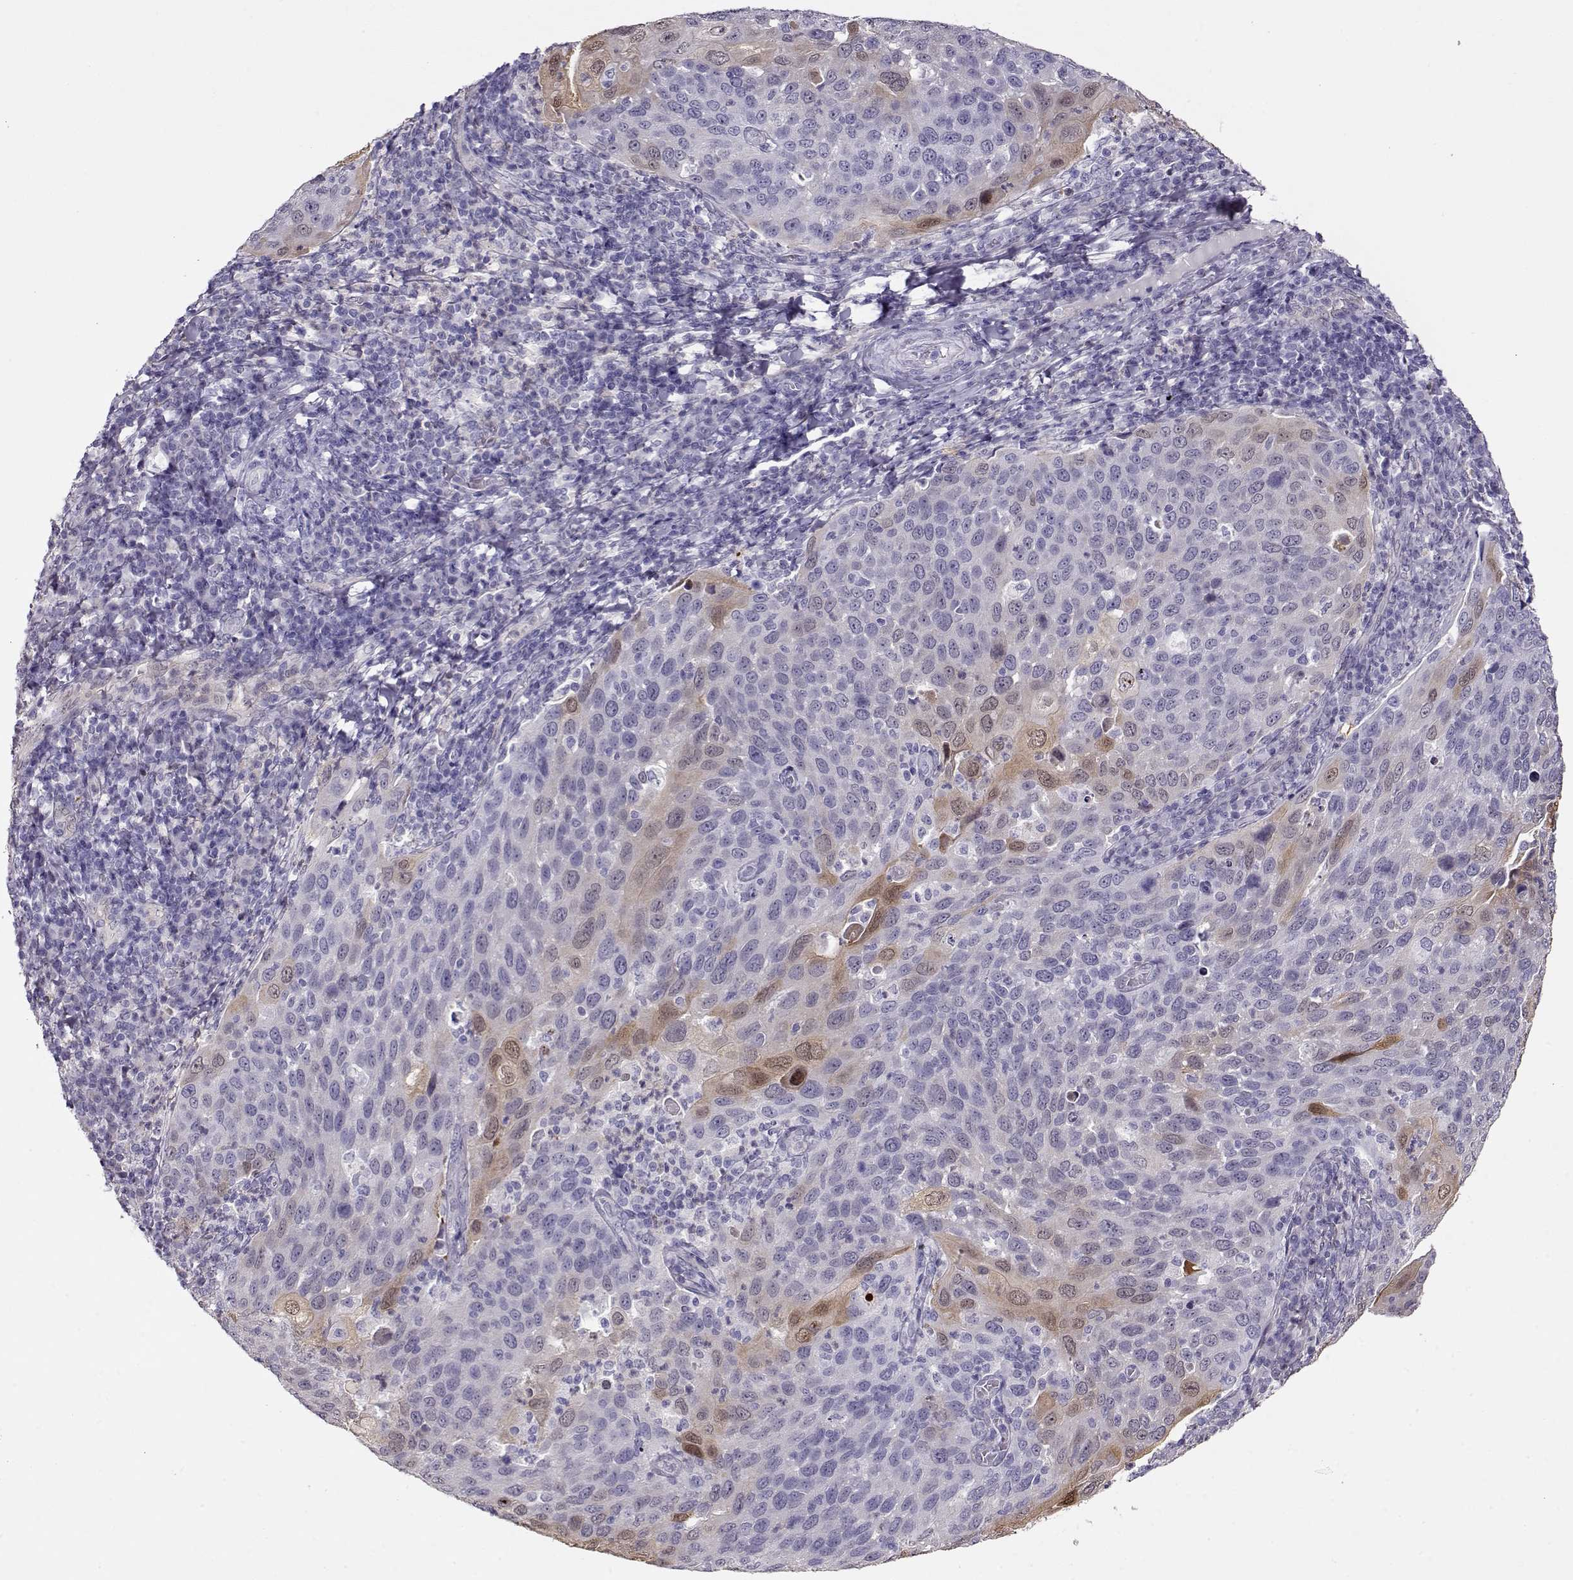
{"staining": {"intensity": "weak", "quantity": "<25%", "location": "cytoplasmic/membranous,nuclear"}, "tissue": "cervical cancer", "cell_type": "Tumor cells", "image_type": "cancer", "snomed": [{"axis": "morphology", "description": "Squamous cell carcinoma, NOS"}, {"axis": "topography", "description": "Cervix"}], "caption": "There is no significant positivity in tumor cells of cervical squamous cell carcinoma. (Brightfield microscopy of DAB immunohistochemistry (IHC) at high magnification).", "gene": "CCR8", "patient": {"sex": "female", "age": 54}}